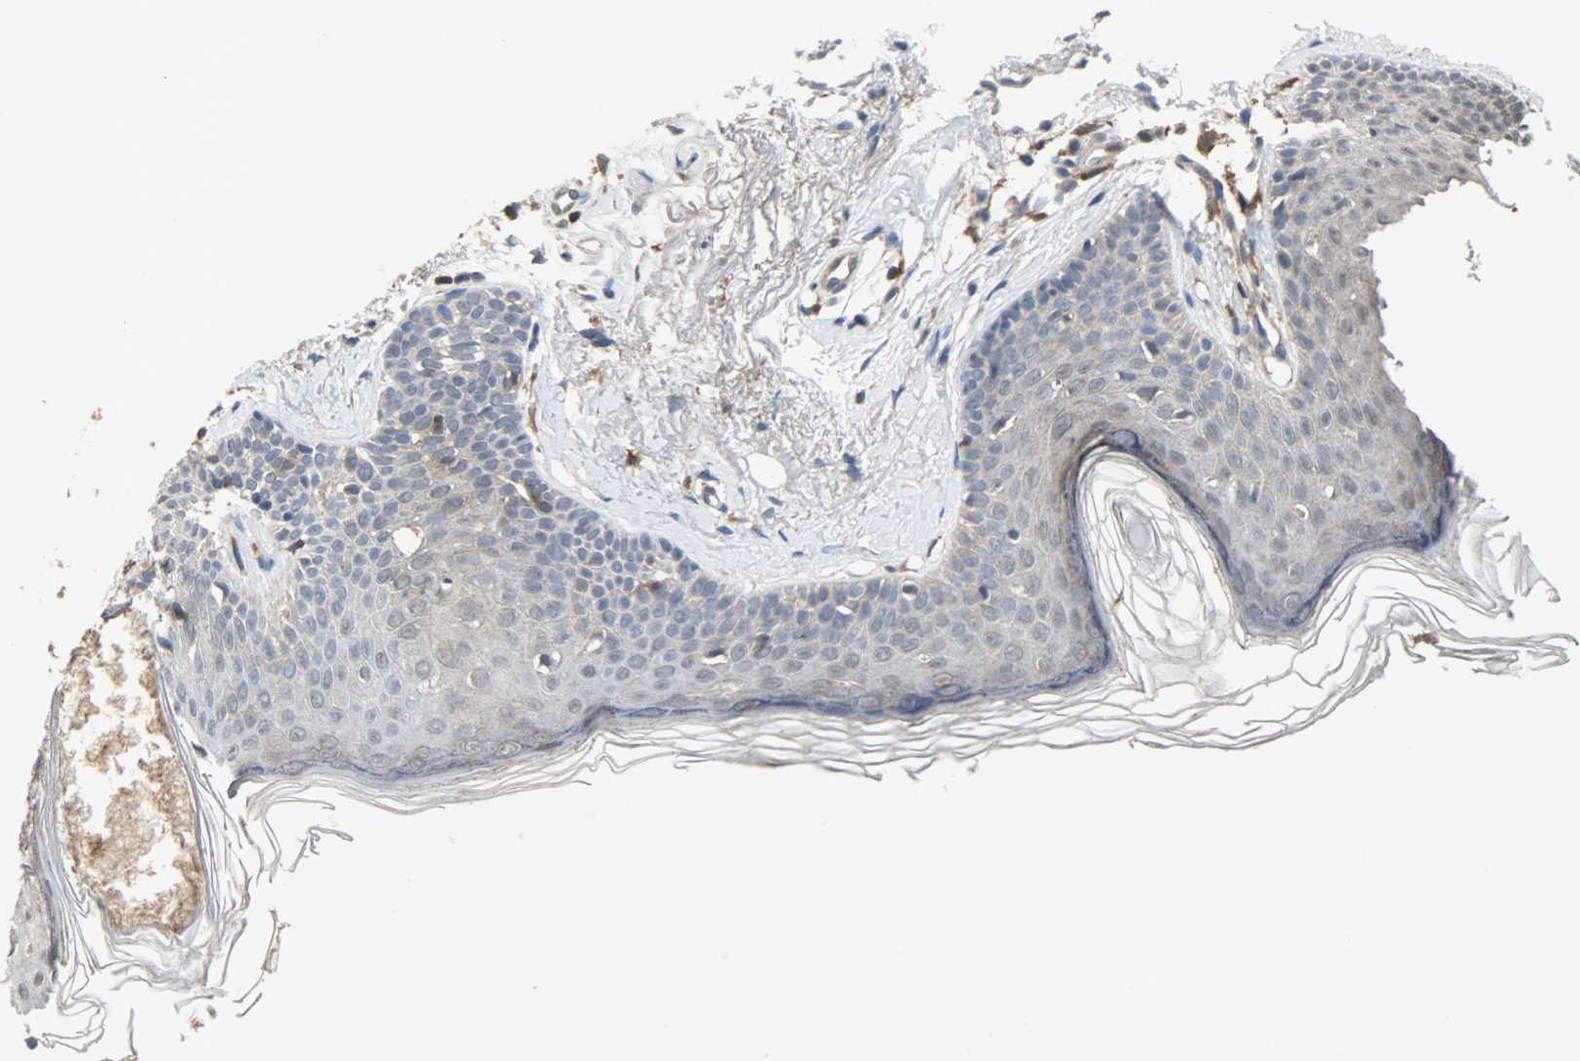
{"staining": {"intensity": "weak", "quantity": "<25%", "location": "cytoplasmic/membranous"}, "tissue": "skin cancer", "cell_type": "Tumor cells", "image_type": "cancer", "snomed": [{"axis": "morphology", "description": "Normal tissue, NOS"}, {"axis": "morphology", "description": "Basal cell carcinoma"}, {"axis": "topography", "description": "Skin"}], "caption": "Tumor cells show no significant staining in skin basal cell carcinoma.", "gene": "SKAP2", "patient": {"sex": "female", "age": 69}}